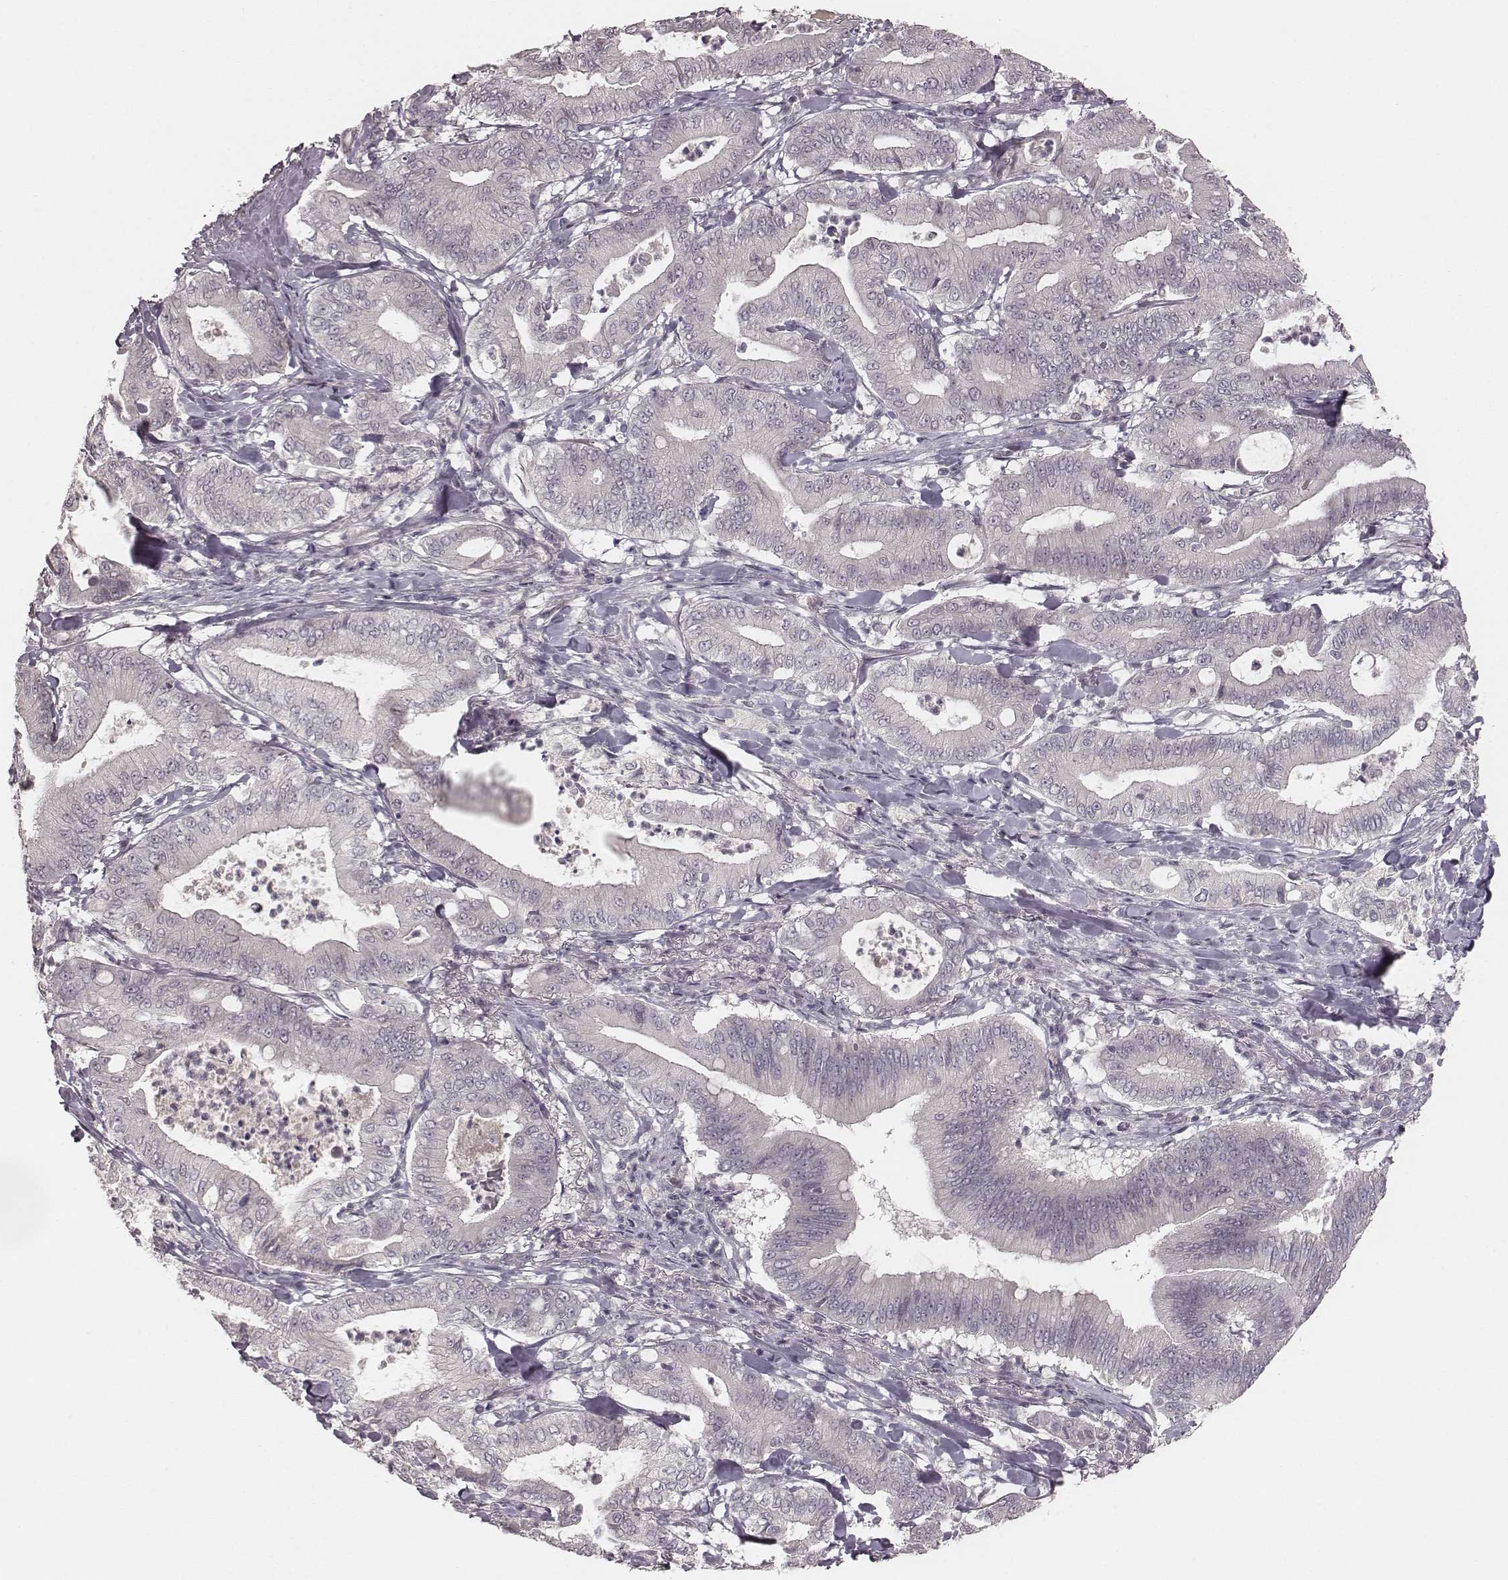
{"staining": {"intensity": "negative", "quantity": "none", "location": "none"}, "tissue": "pancreatic cancer", "cell_type": "Tumor cells", "image_type": "cancer", "snomed": [{"axis": "morphology", "description": "Adenocarcinoma, NOS"}, {"axis": "topography", "description": "Pancreas"}], "caption": "Immunohistochemistry of pancreatic adenocarcinoma demonstrates no expression in tumor cells. Nuclei are stained in blue.", "gene": "LY6K", "patient": {"sex": "male", "age": 71}}